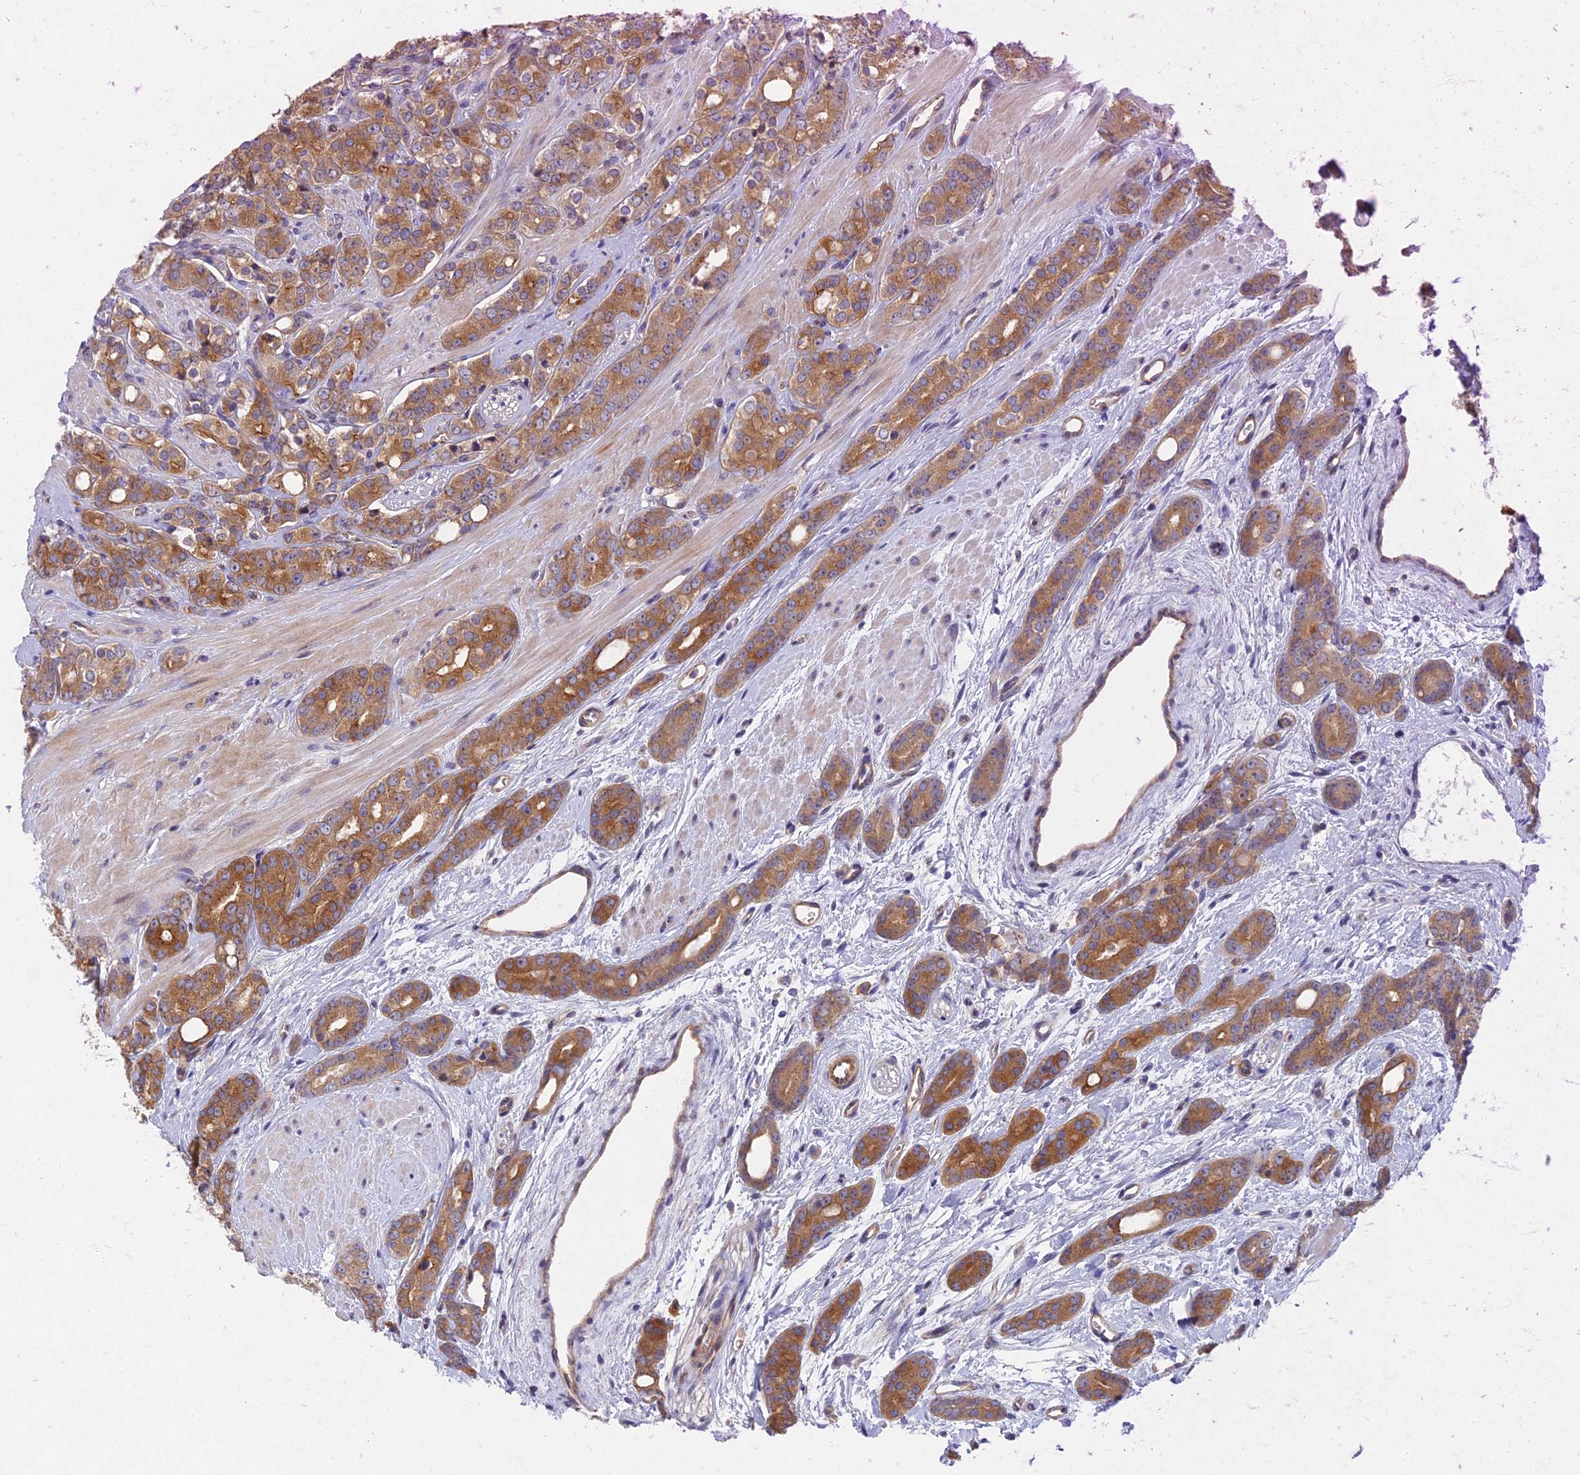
{"staining": {"intensity": "moderate", "quantity": ">75%", "location": "cytoplasmic/membranous"}, "tissue": "prostate cancer", "cell_type": "Tumor cells", "image_type": "cancer", "snomed": [{"axis": "morphology", "description": "Adenocarcinoma, High grade"}, {"axis": "topography", "description": "Prostate"}], "caption": "High-power microscopy captured an immunohistochemistry histopathology image of prostate cancer, revealing moderate cytoplasmic/membranous positivity in about >75% of tumor cells.", "gene": "RHBDL2", "patient": {"sex": "male", "age": 62}}